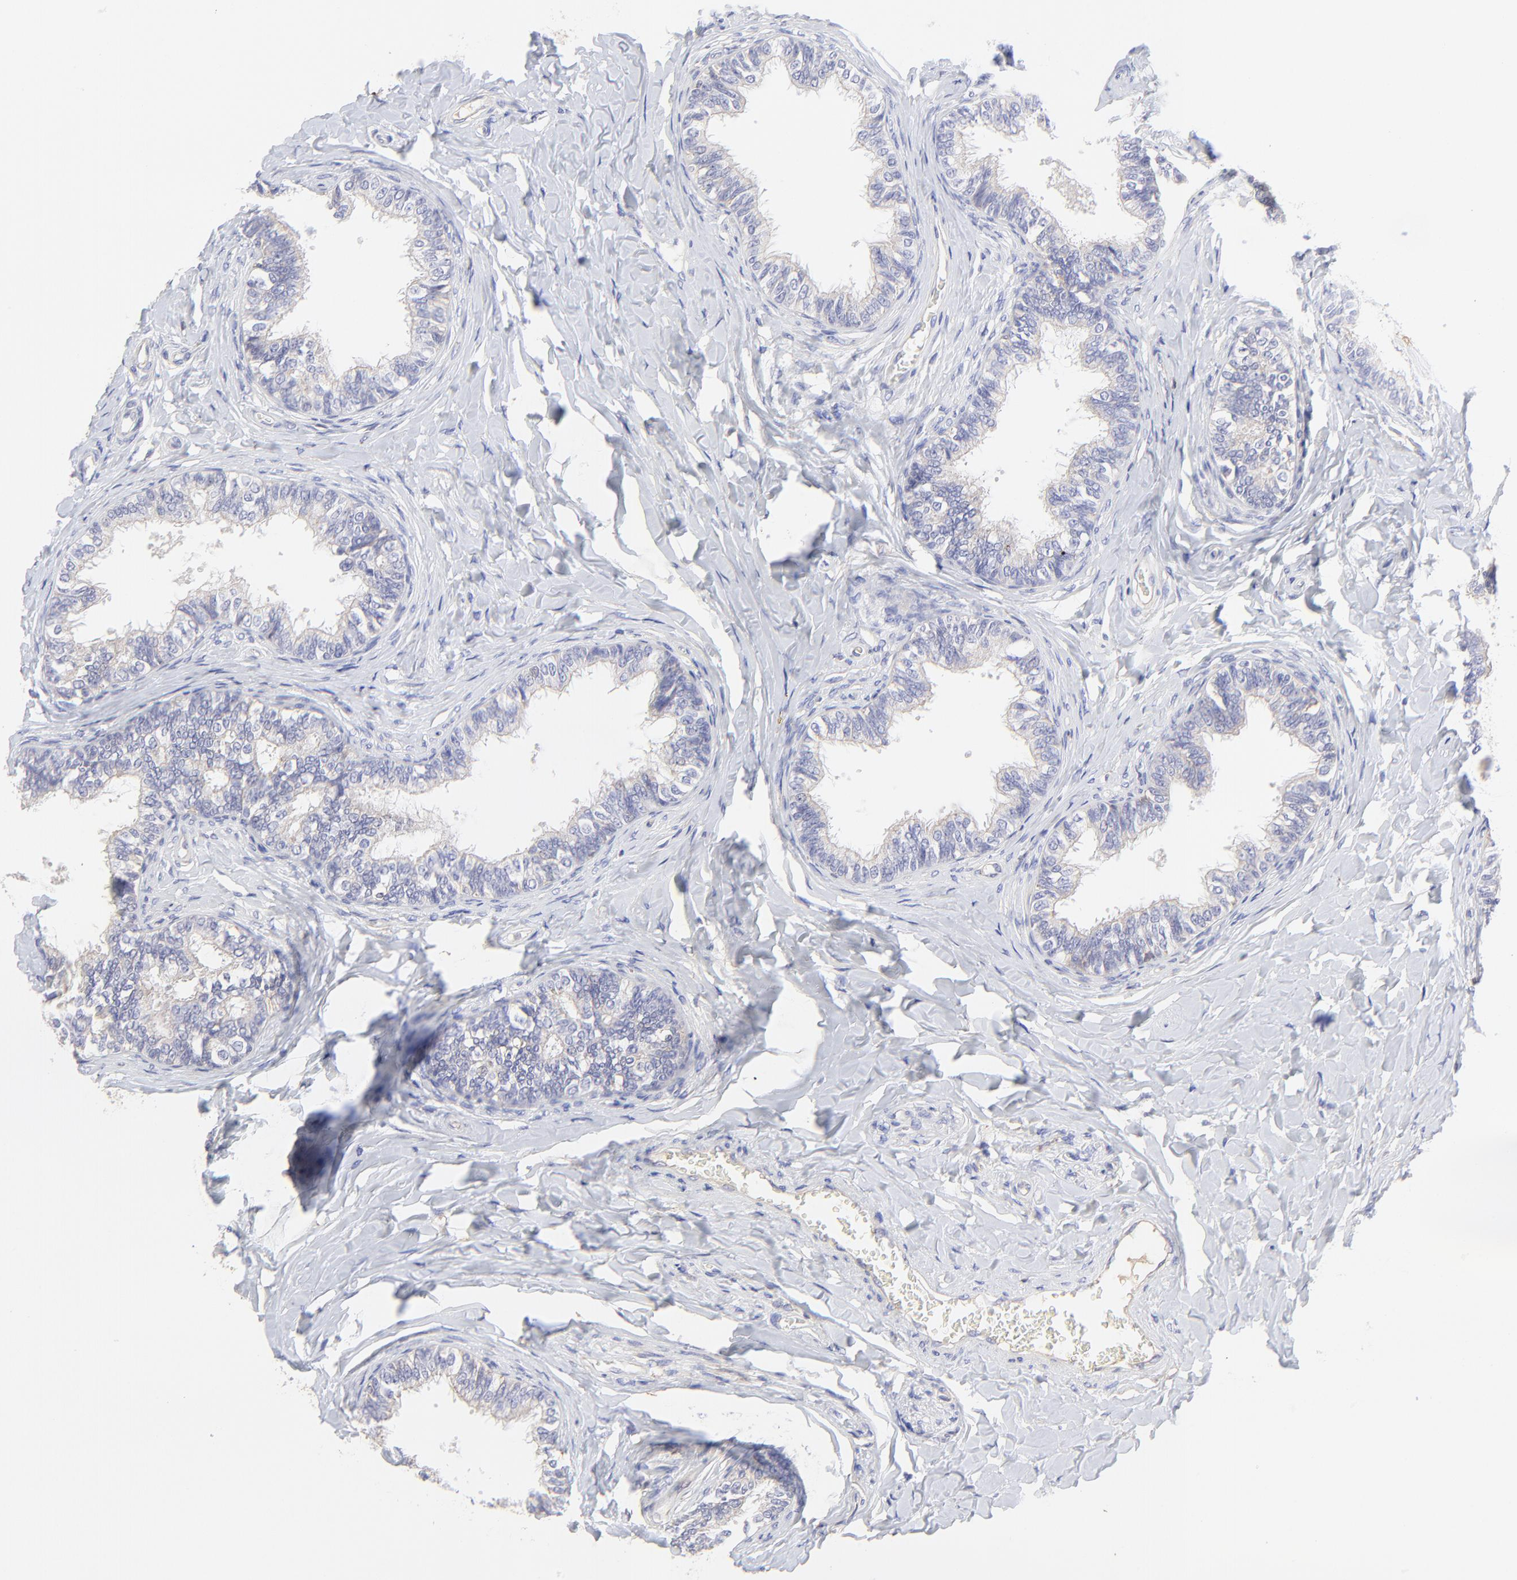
{"staining": {"intensity": "weak", "quantity": ">75%", "location": "cytoplasmic/membranous"}, "tissue": "epididymis", "cell_type": "Glandular cells", "image_type": "normal", "snomed": [{"axis": "morphology", "description": "Normal tissue, NOS"}, {"axis": "topography", "description": "Epididymis"}], "caption": "A brown stain highlights weak cytoplasmic/membranous staining of a protein in glandular cells of benign epididymis. (DAB = brown stain, brightfield microscopy at high magnification).", "gene": "LHFPL1", "patient": {"sex": "male", "age": 26}}